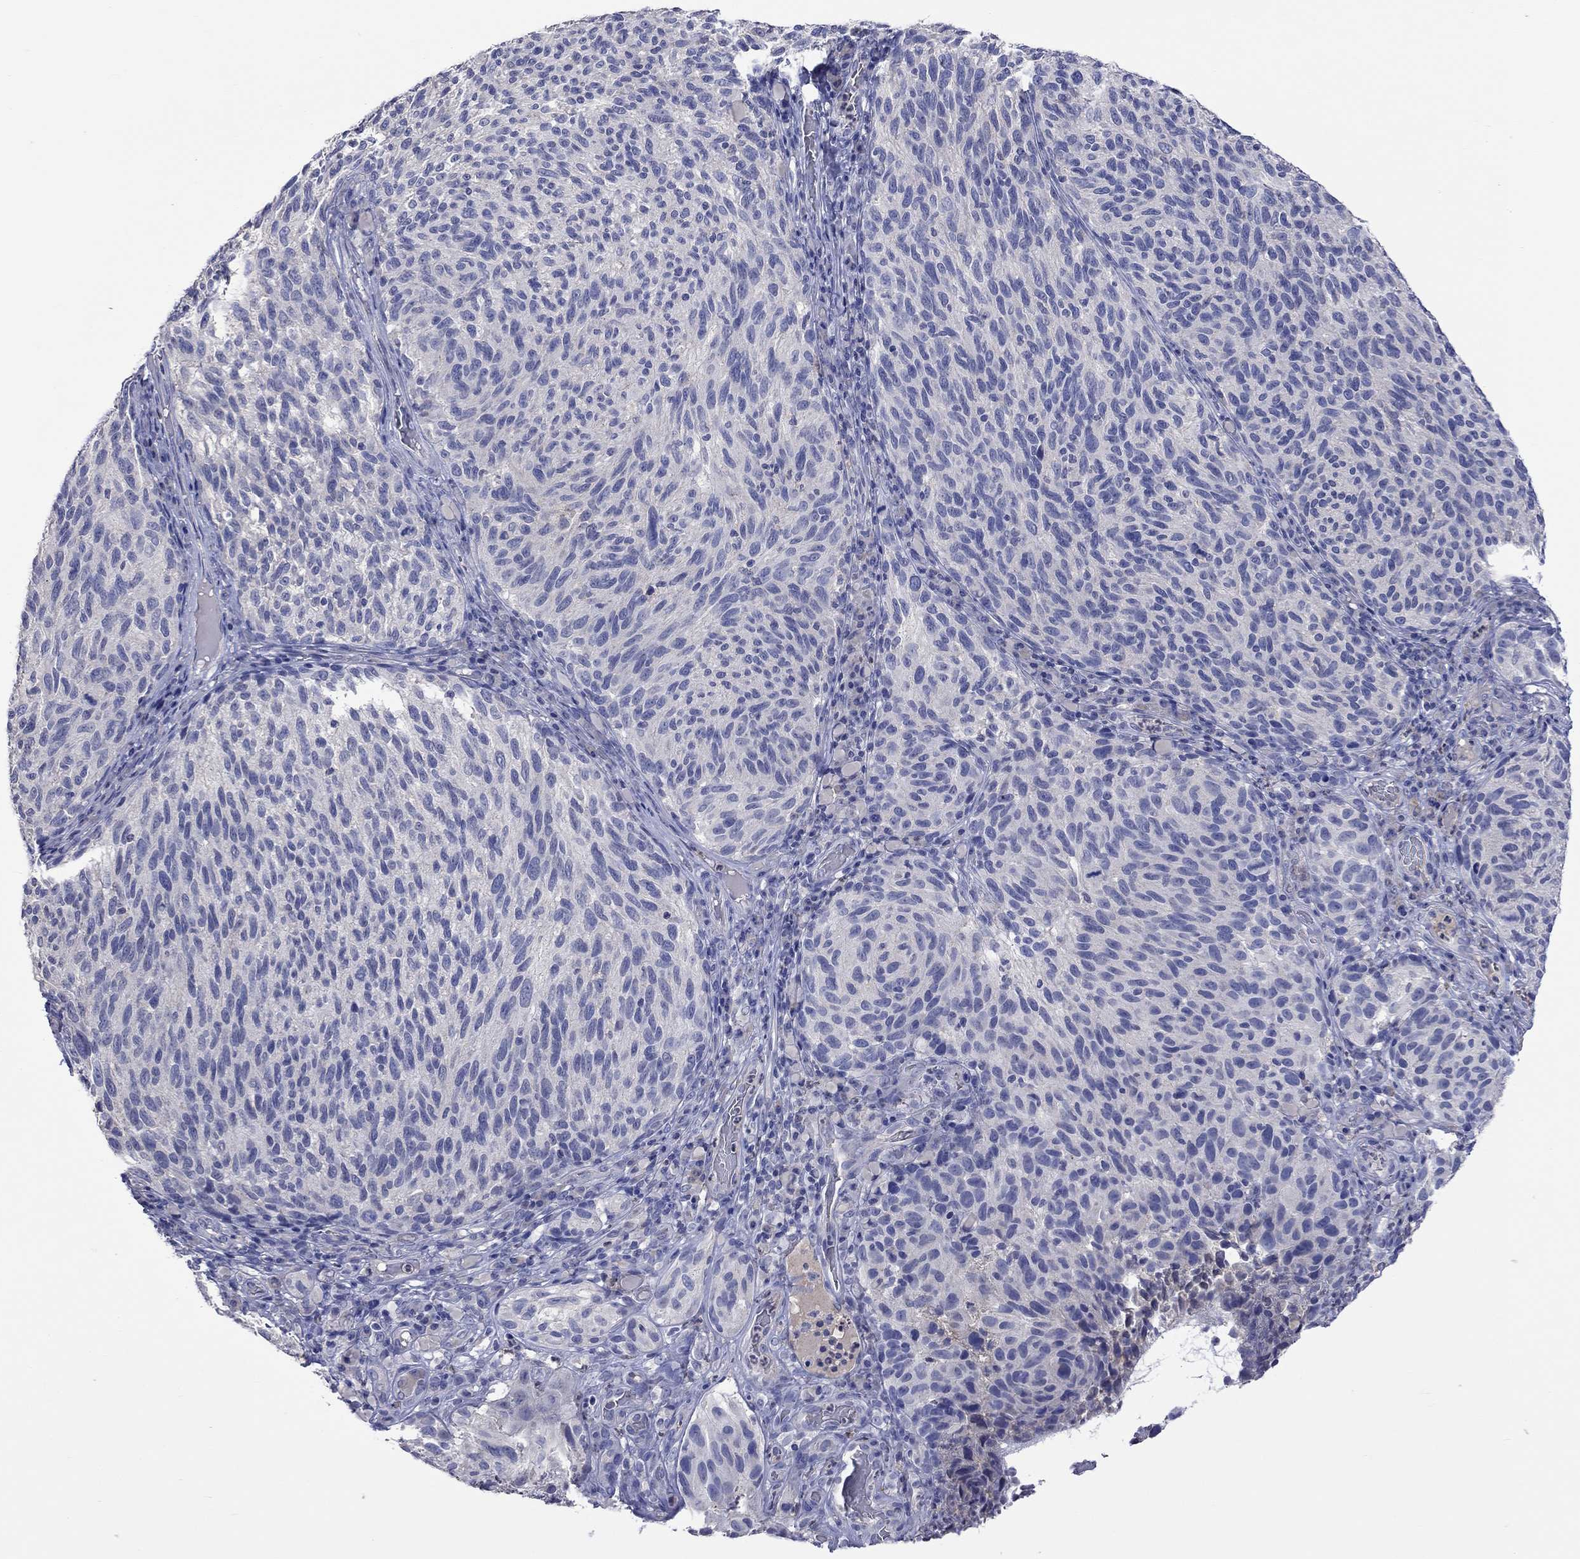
{"staining": {"intensity": "negative", "quantity": "none", "location": "none"}, "tissue": "melanoma", "cell_type": "Tumor cells", "image_type": "cancer", "snomed": [{"axis": "morphology", "description": "Malignant melanoma, NOS"}, {"axis": "topography", "description": "Skin"}], "caption": "IHC of human malignant melanoma displays no staining in tumor cells.", "gene": "LRFN4", "patient": {"sex": "female", "age": 73}}